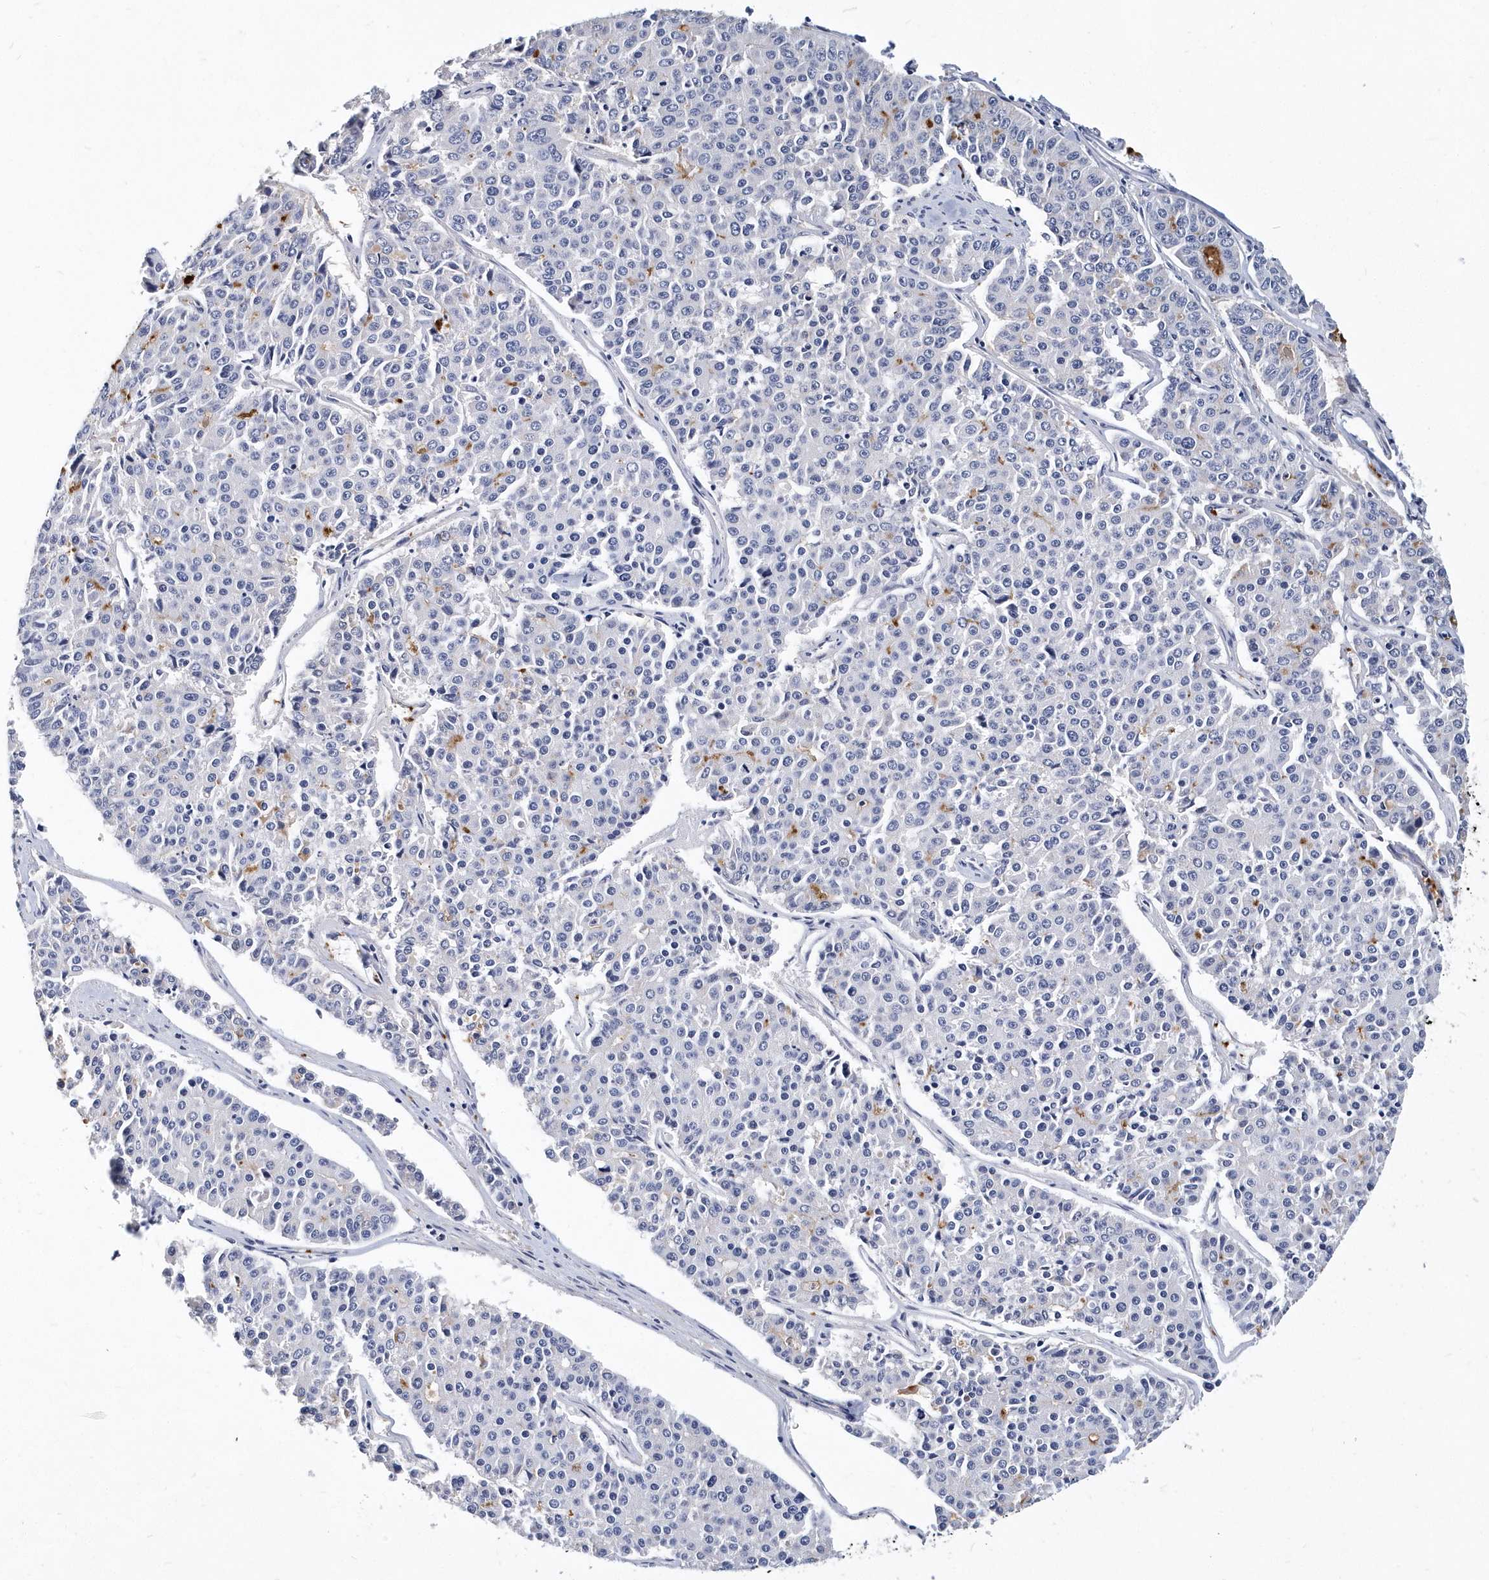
{"staining": {"intensity": "negative", "quantity": "none", "location": "none"}, "tissue": "pancreatic cancer", "cell_type": "Tumor cells", "image_type": "cancer", "snomed": [{"axis": "morphology", "description": "Adenocarcinoma, NOS"}, {"axis": "topography", "description": "Pancreas"}], "caption": "IHC photomicrograph of pancreatic cancer (adenocarcinoma) stained for a protein (brown), which reveals no staining in tumor cells.", "gene": "ITGA2B", "patient": {"sex": "male", "age": 50}}